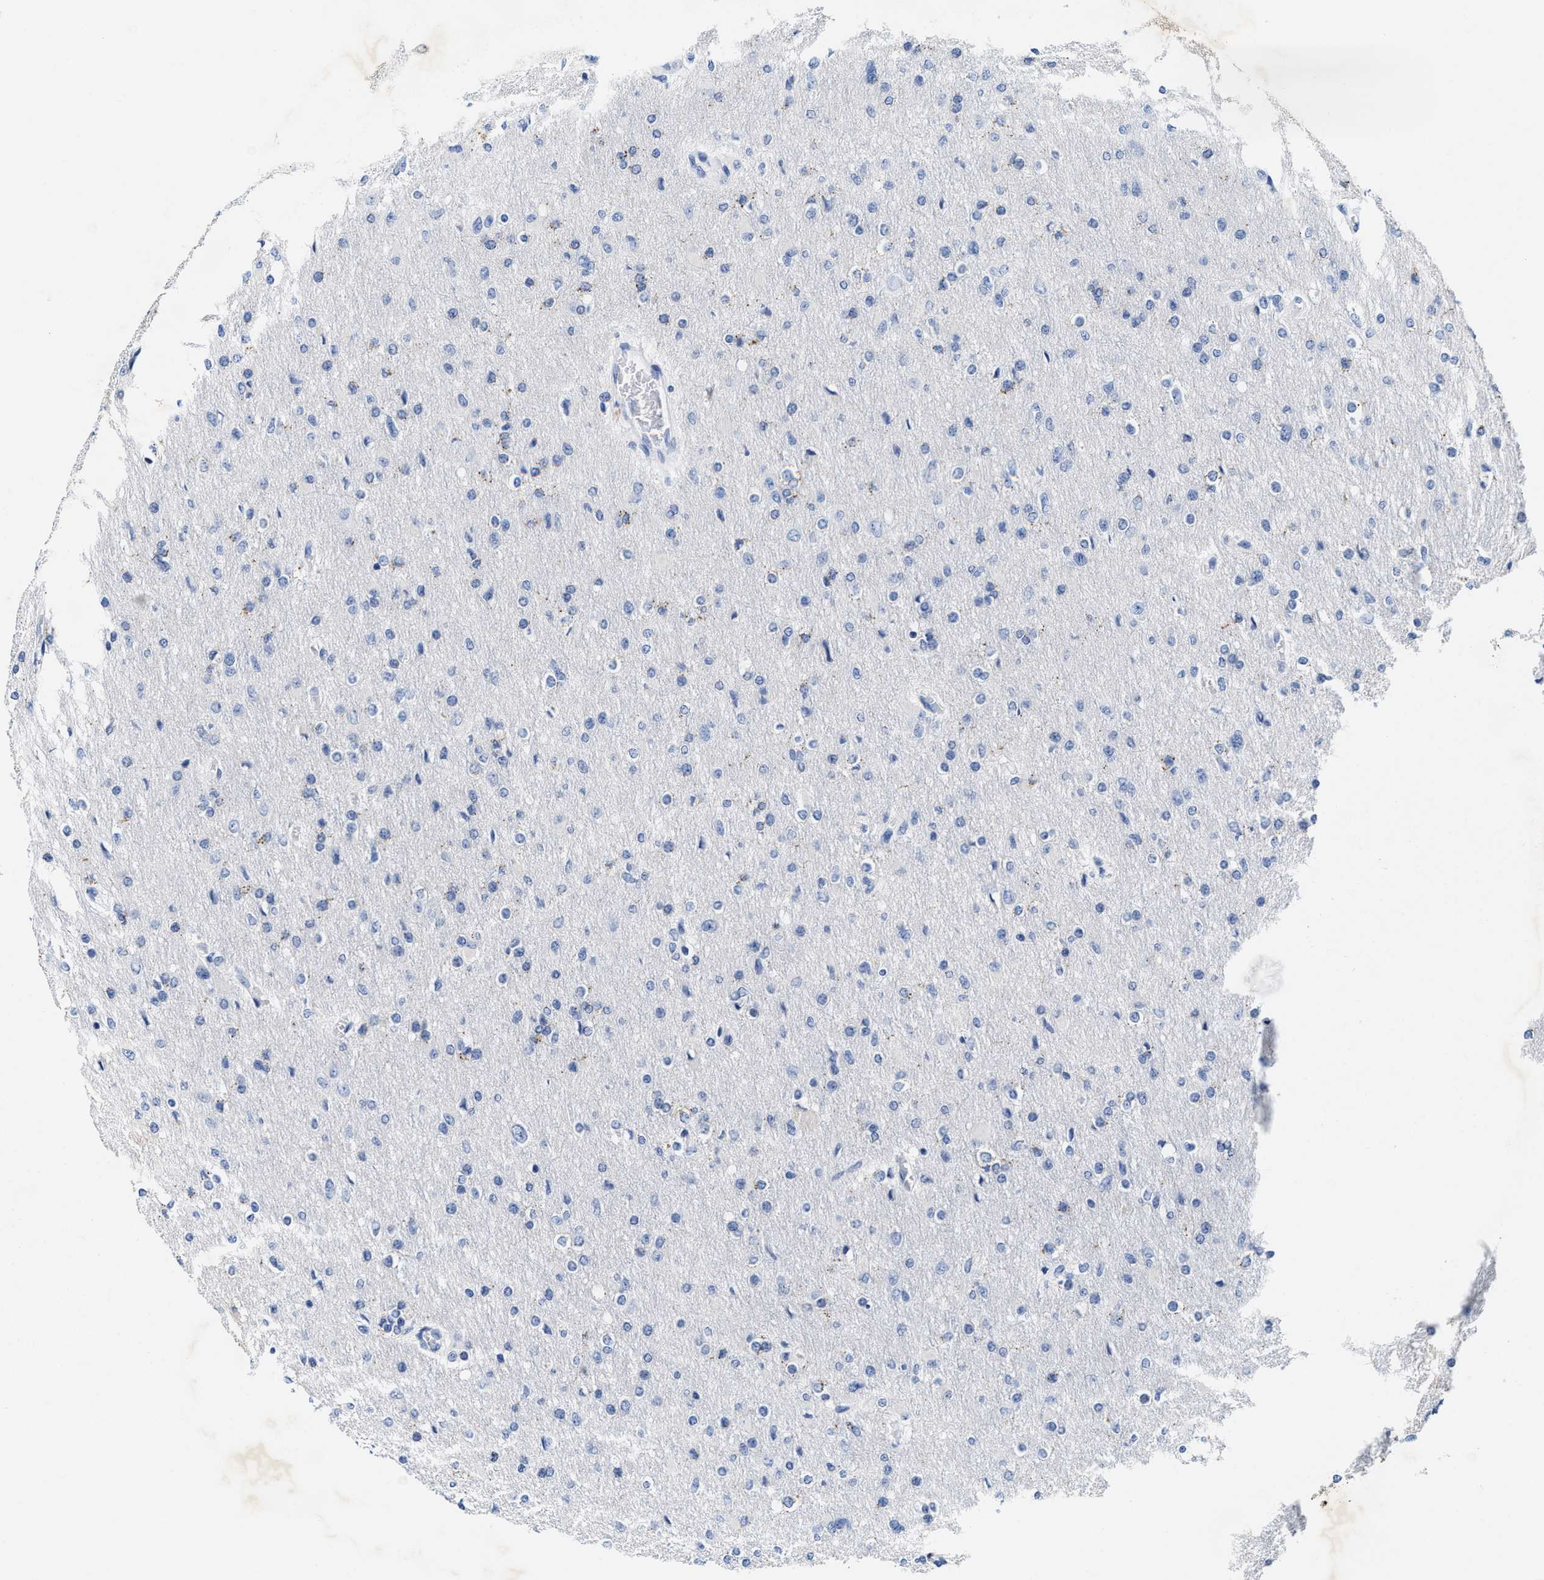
{"staining": {"intensity": "negative", "quantity": "none", "location": "none"}, "tissue": "glioma", "cell_type": "Tumor cells", "image_type": "cancer", "snomed": [{"axis": "morphology", "description": "Glioma, malignant, High grade"}, {"axis": "topography", "description": "Cerebral cortex"}], "caption": "DAB immunohistochemical staining of human malignant glioma (high-grade) demonstrates no significant expression in tumor cells.", "gene": "TBRG4", "patient": {"sex": "female", "age": 36}}